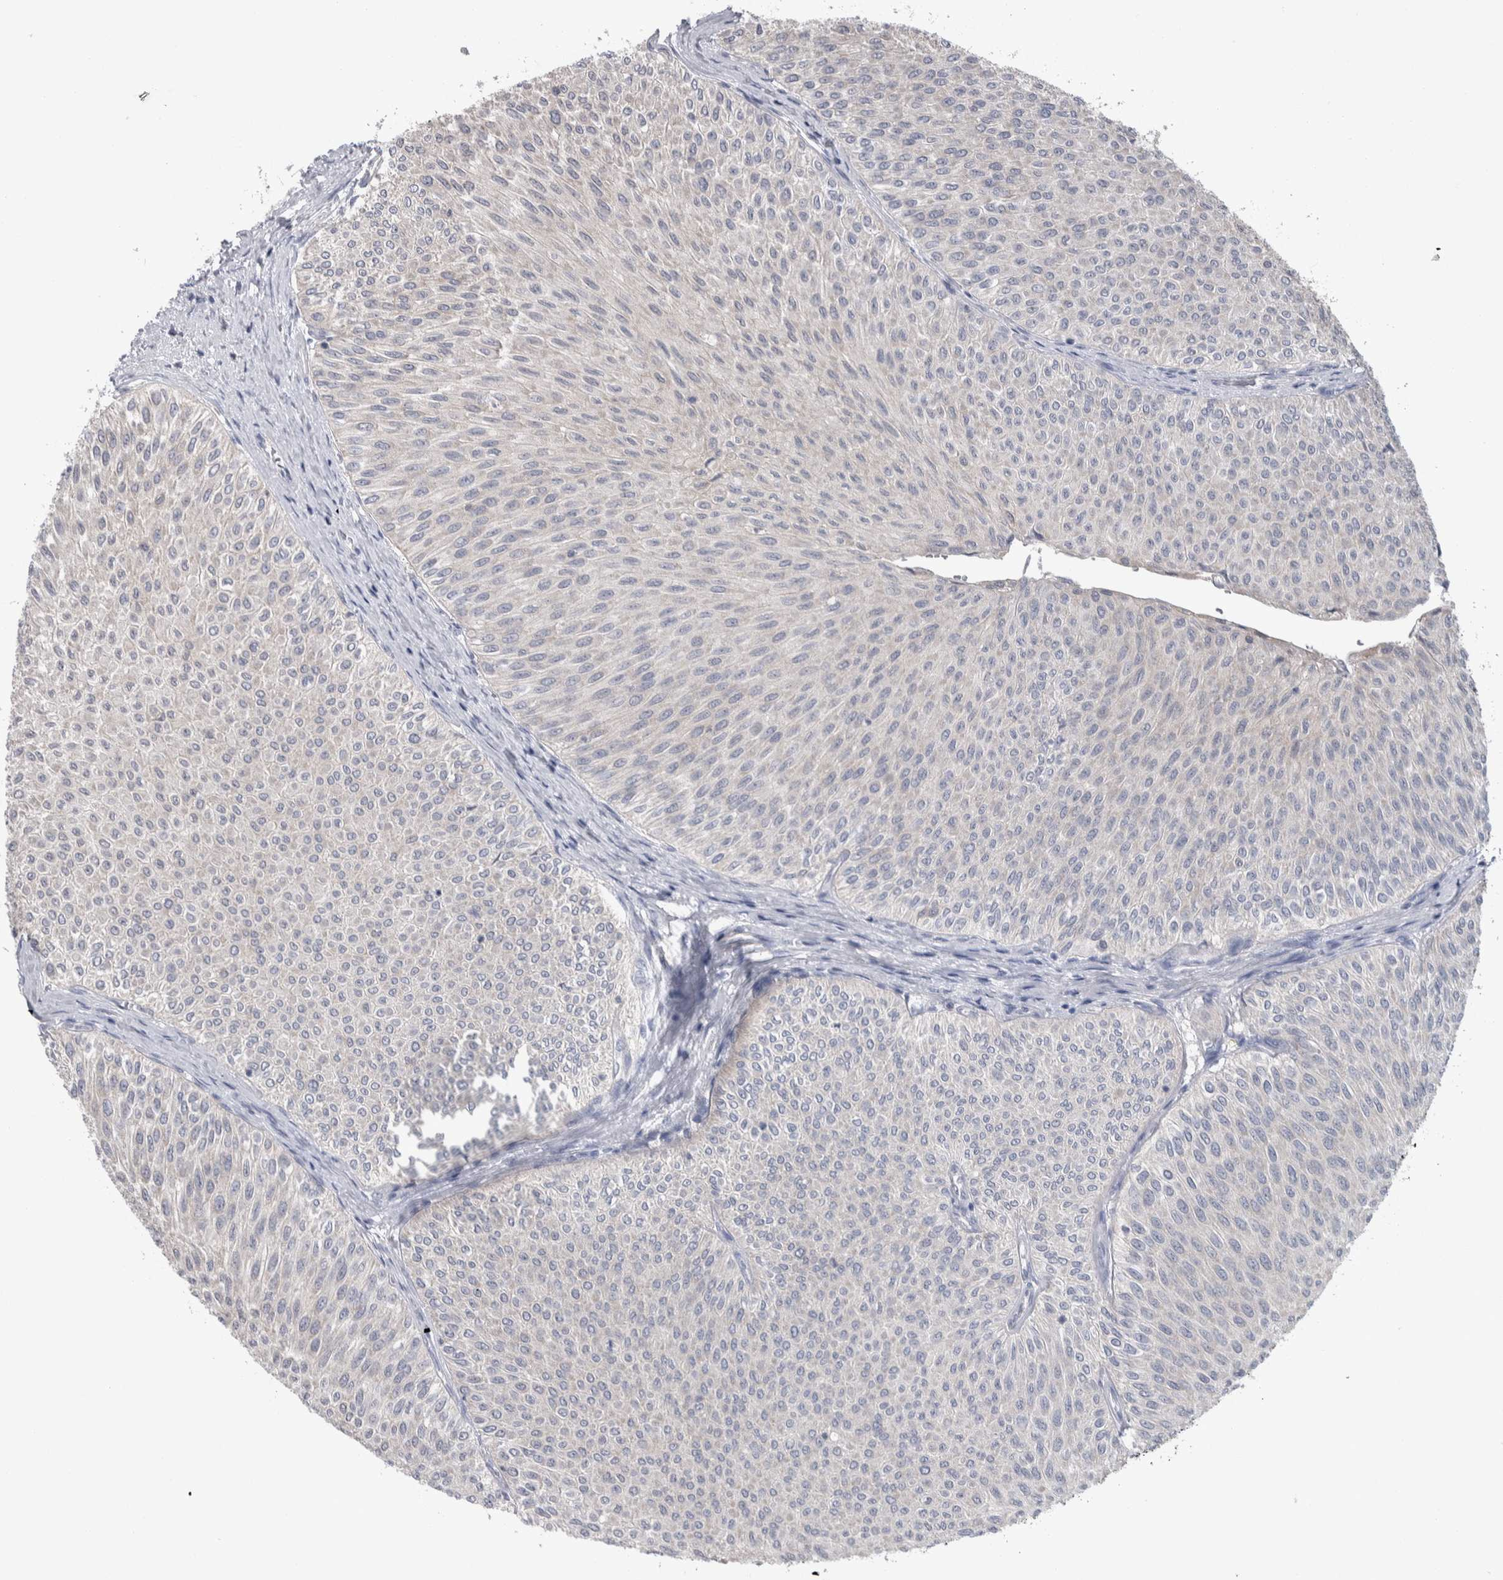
{"staining": {"intensity": "negative", "quantity": "none", "location": "none"}, "tissue": "urothelial cancer", "cell_type": "Tumor cells", "image_type": "cancer", "snomed": [{"axis": "morphology", "description": "Urothelial carcinoma, Low grade"}, {"axis": "topography", "description": "Urinary bladder"}], "caption": "Low-grade urothelial carcinoma was stained to show a protein in brown. There is no significant positivity in tumor cells. (Stains: DAB (3,3'-diaminobenzidine) immunohistochemistry (IHC) with hematoxylin counter stain, Microscopy: brightfield microscopy at high magnification).", "gene": "HTATIP2", "patient": {"sex": "male", "age": 78}}